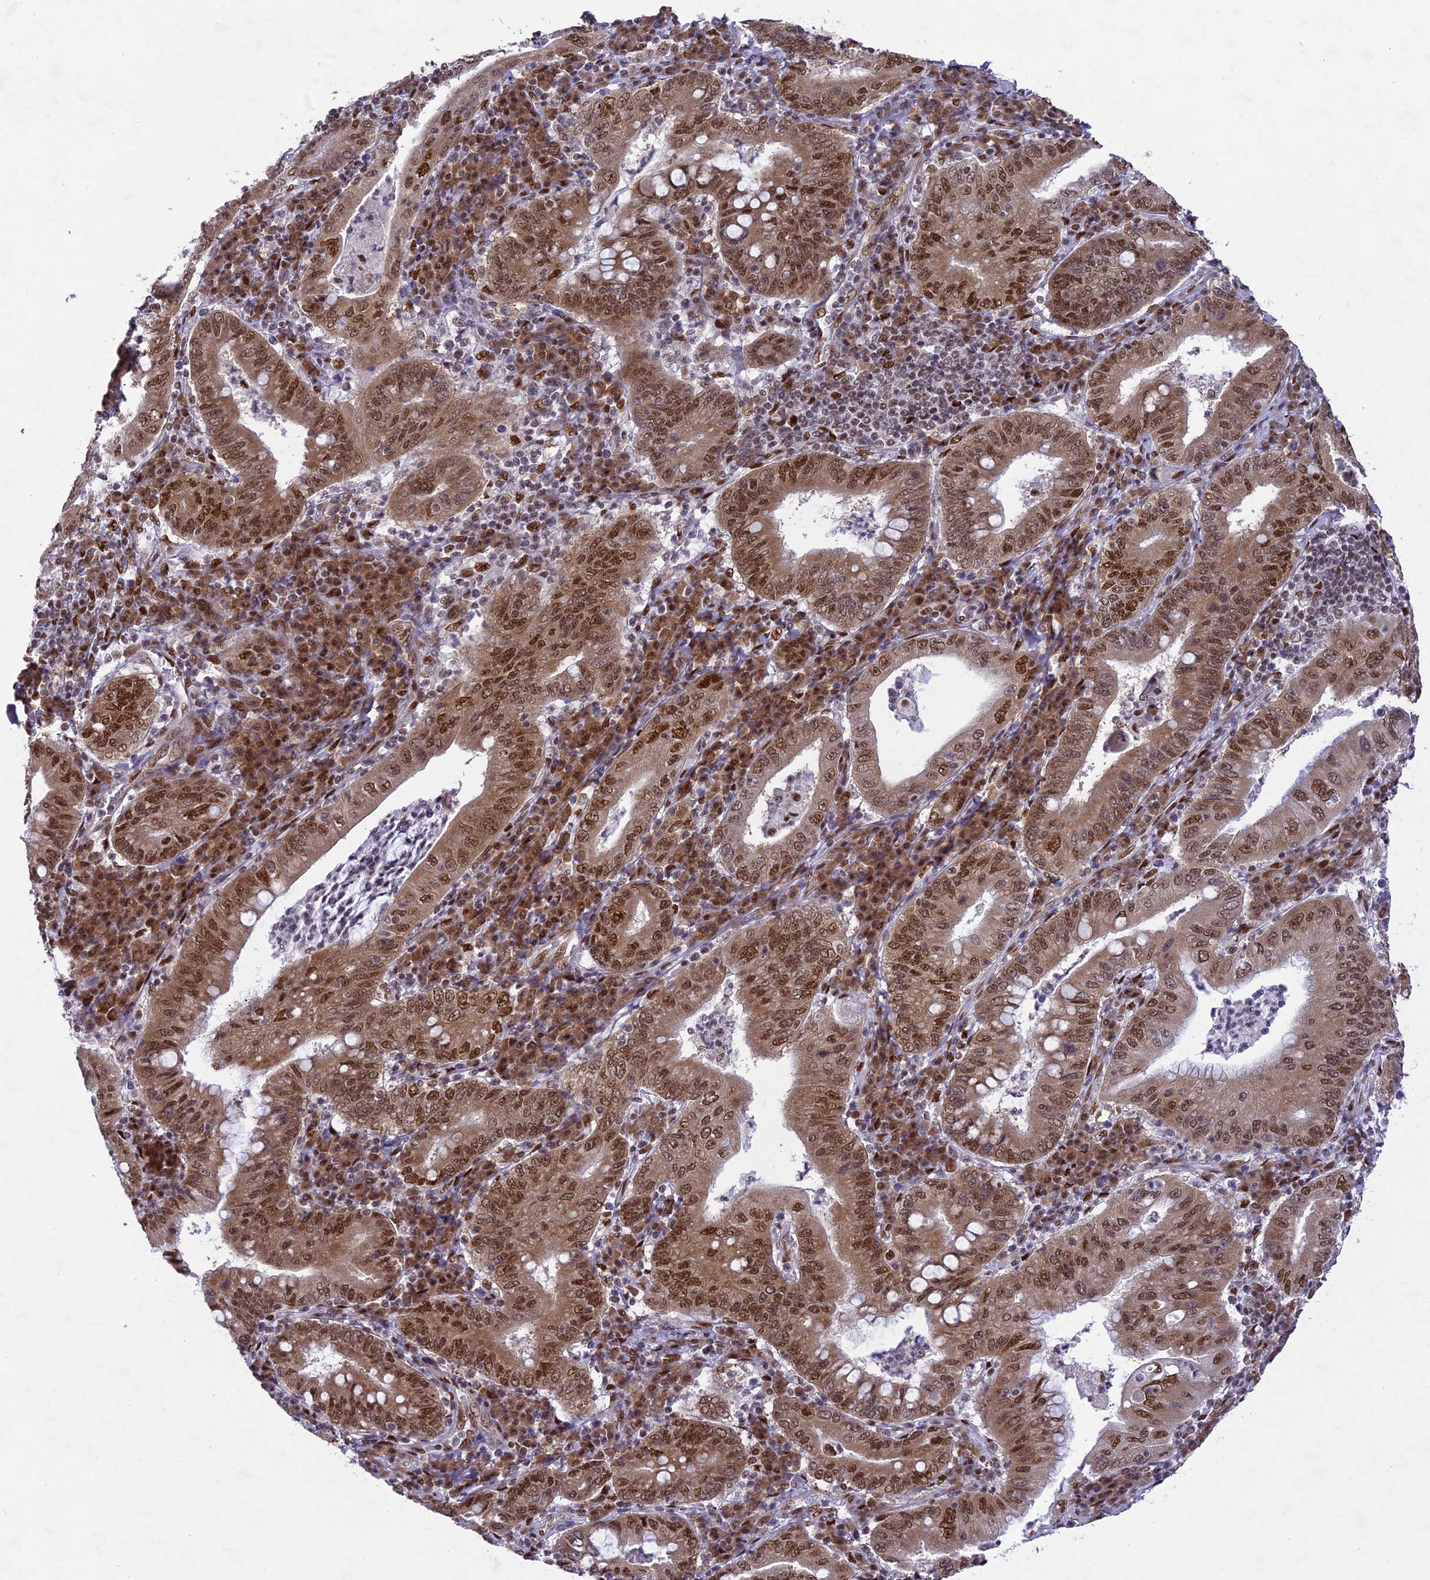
{"staining": {"intensity": "moderate", "quantity": ">75%", "location": "cytoplasmic/membranous,nuclear"}, "tissue": "stomach cancer", "cell_type": "Tumor cells", "image_type": "cancer", "snomed": [{"axis": "morphology", "description": "Normal tissue, NOS"}, {"axis": "morphology", "description": "Adenocarcinoma, NOS"}, {"axis": "topography", "description": "Esophagus"}, {"axis": "topography", "description": "Stomach, upper"}, {"axis": "topography", "description": "Peripheral nerve tissue"}], "caption": "Tumor cells show moderate cytoplasmic/membranous and nuclear positivity in approximately >75% of cells in stomach cancer. (Stains: DAB in brown, nuclei in blue, Microscopy: brightfield microscopy at high magnification).", "gene": "DDX1", "patient": {"sex": "male", "age": 62}}